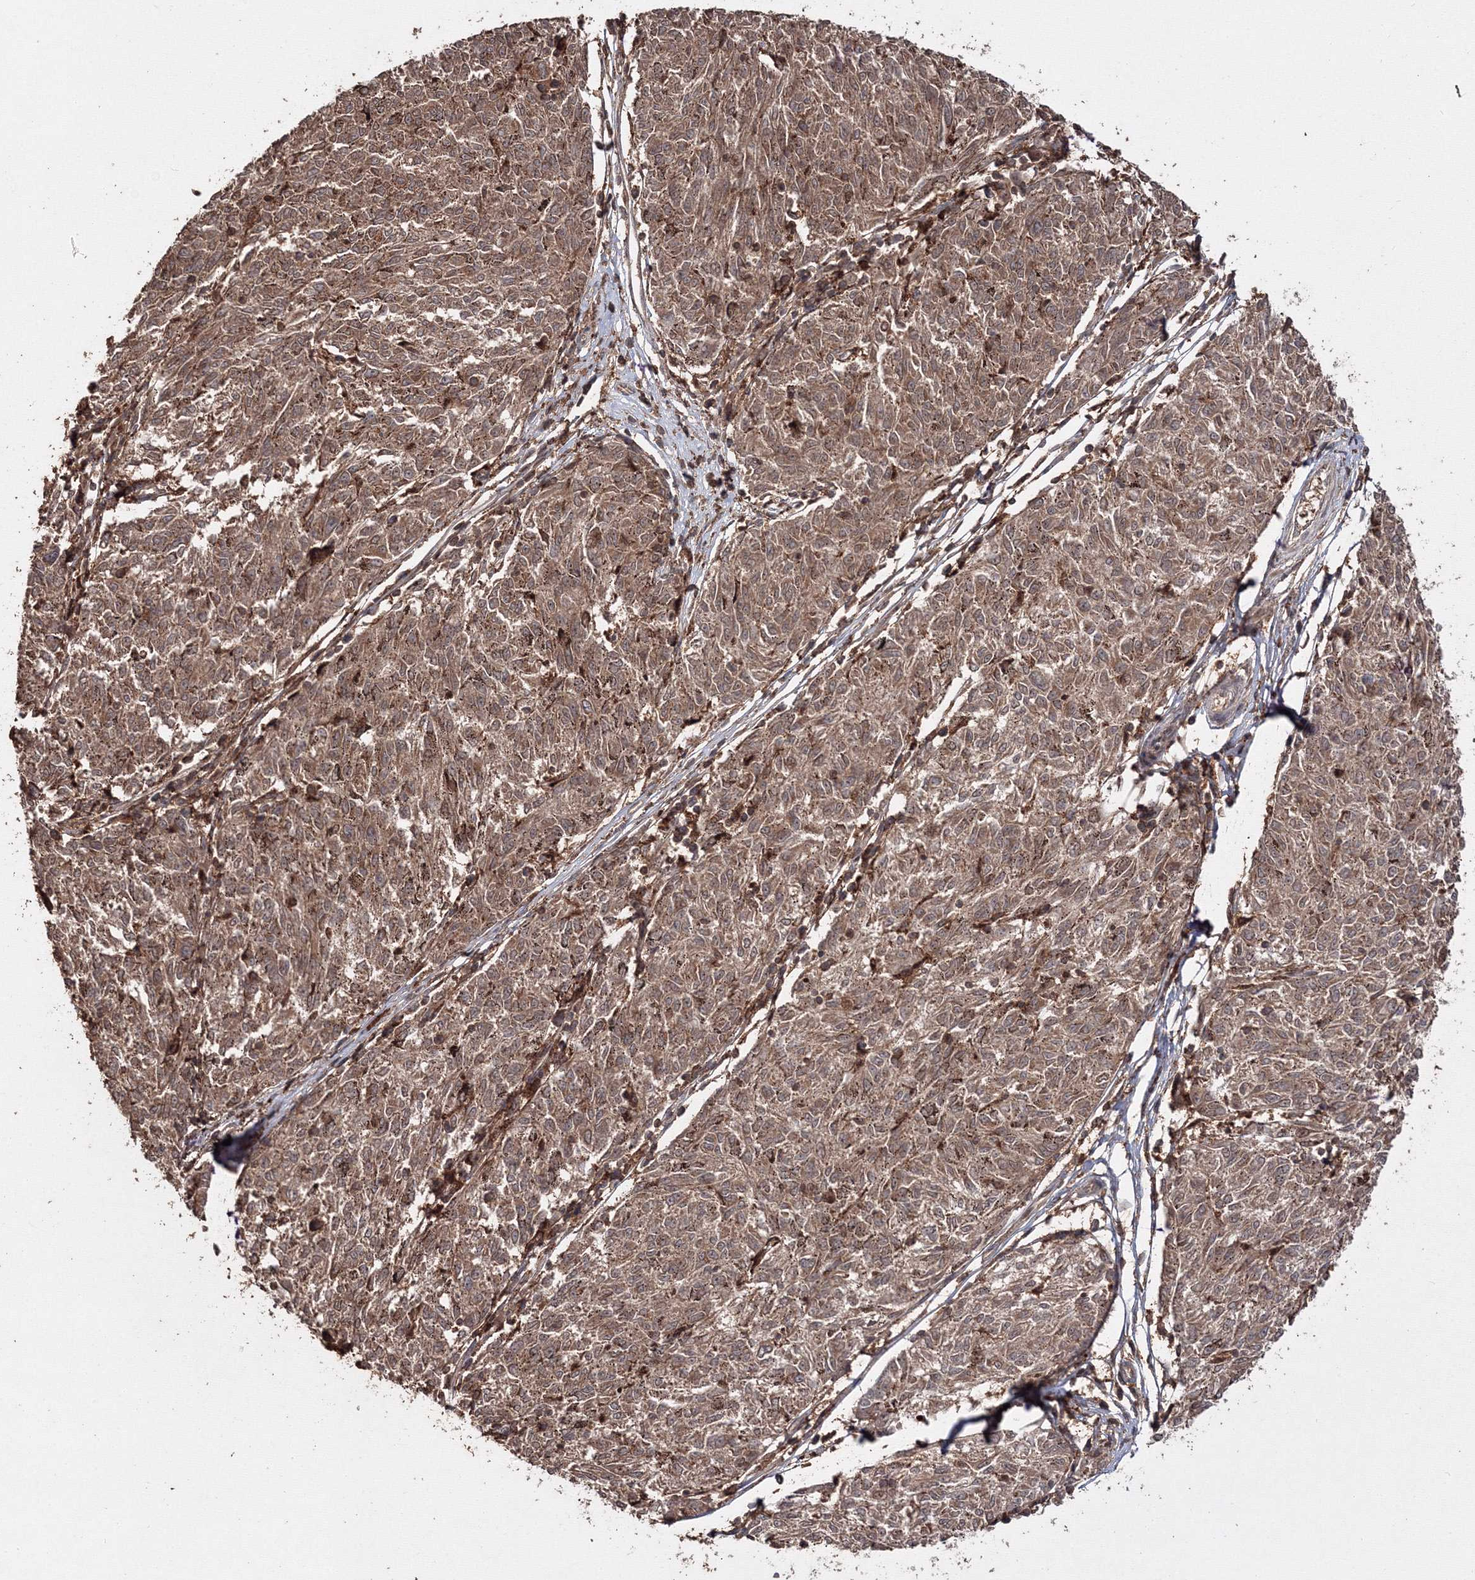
{"staining": {"intensity": "moderate", "quantity": ">75%", "location": "cytoplasmic/membranous"}, "tissue": "melanoma", "cell_type": "Tumor cells", "image_type": "cancer", "snomed": [{"axis": "morphology", "description": "Malignant melanoma, NOS"}, {"axis": "topography", "description": "Skin"}], "caption": "Moderate cytoplasmic/membranous protein staining is seen in about >75% of tumor cells in malignant melanoma. (Stains: DAB in brown, nuclei in blue, Microscopy: brightfield microscopy at high magnification).", "gene": "DDO", "patient": {"sex": "female", "age": 72}}